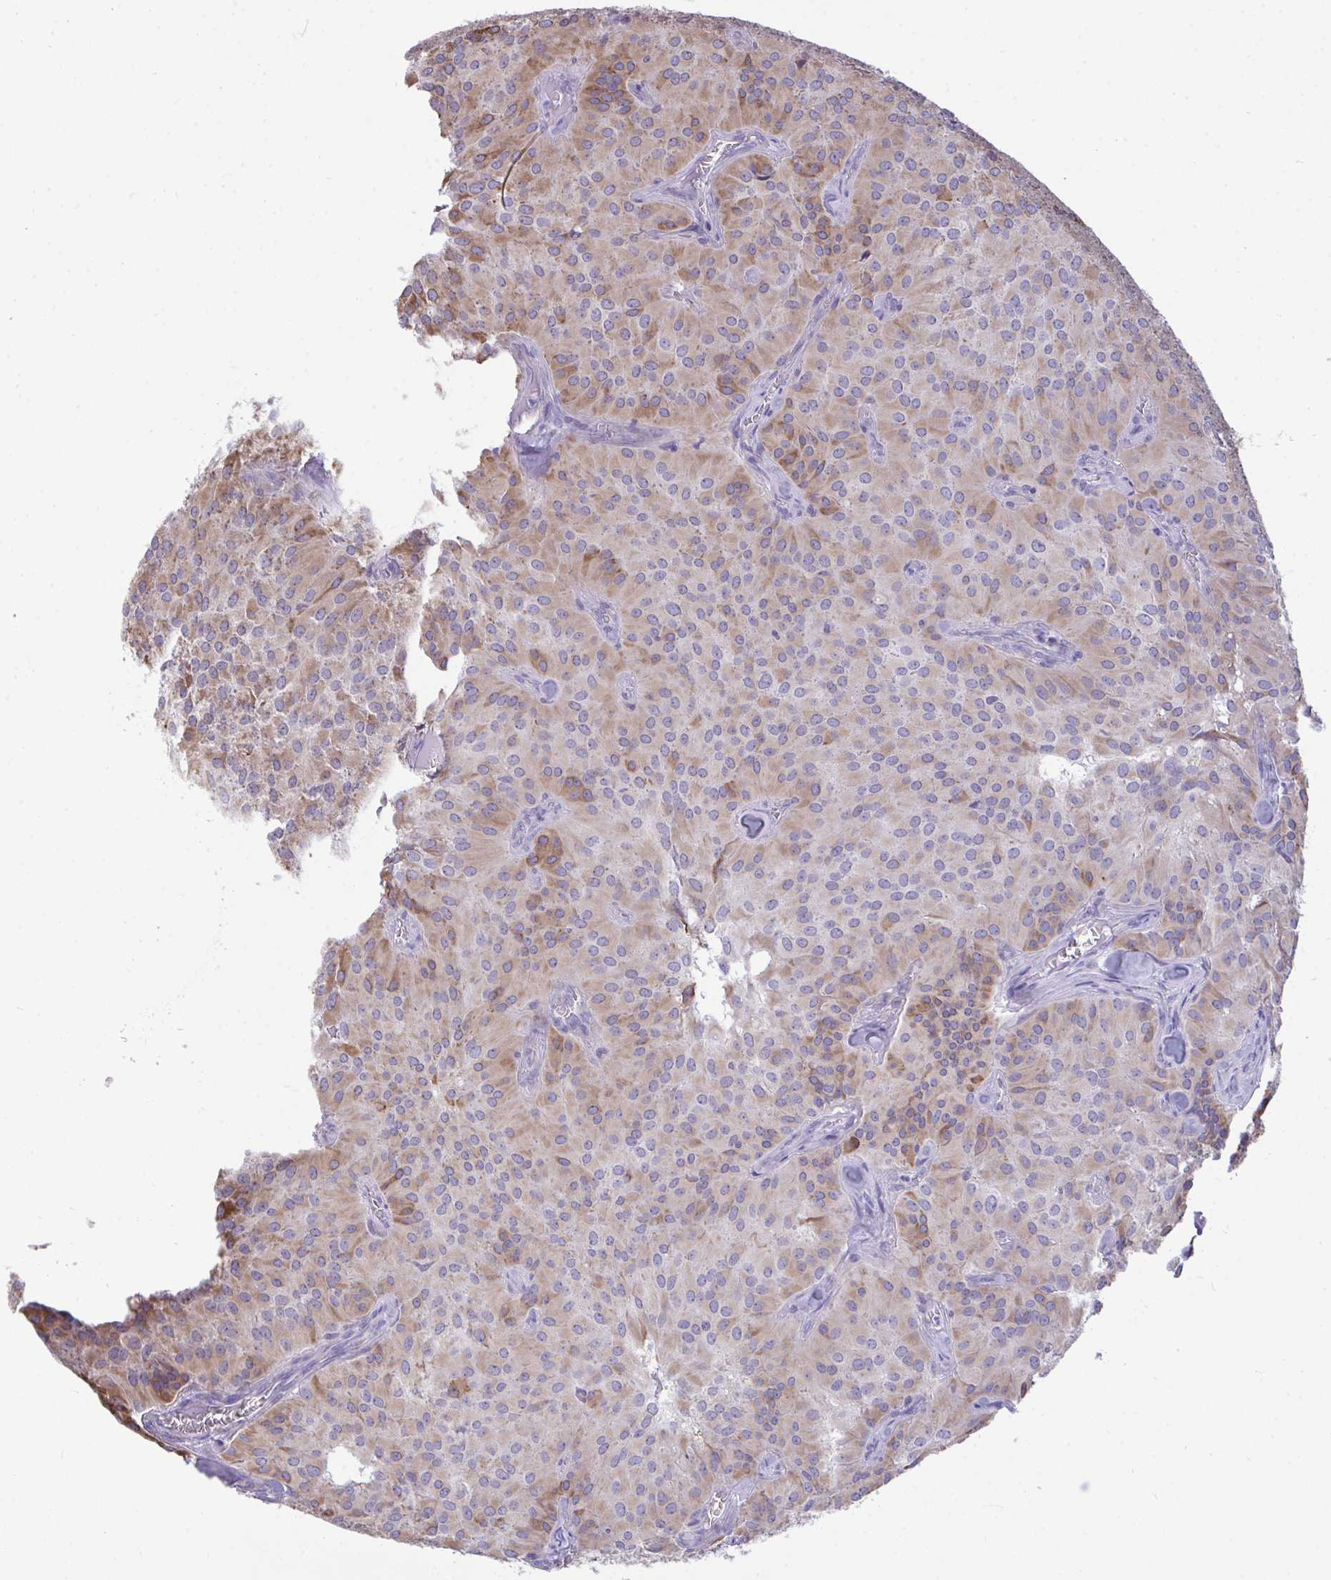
{"staining": {"intensity": "moderate", "quantity": "25%-75%", "location": "cytoplasmic/membranous"}, "tissue": "glioma", "cell_type": "Tumor cells", "image_type": "cancer", "snomed": [{"axis": "morphology", "description": "Glioma, malignant, Low grade"}, {"axis": "topography", "description": "Brain"}], "caption": "Moderate cytoplasmic/membranous staining for a protein is present in approximately 25%-75% of tumor cells of glioma using immunohistochemistry (IHC).", "gene": "PIGK", "patient": {"sex": "male", "age": 42}}